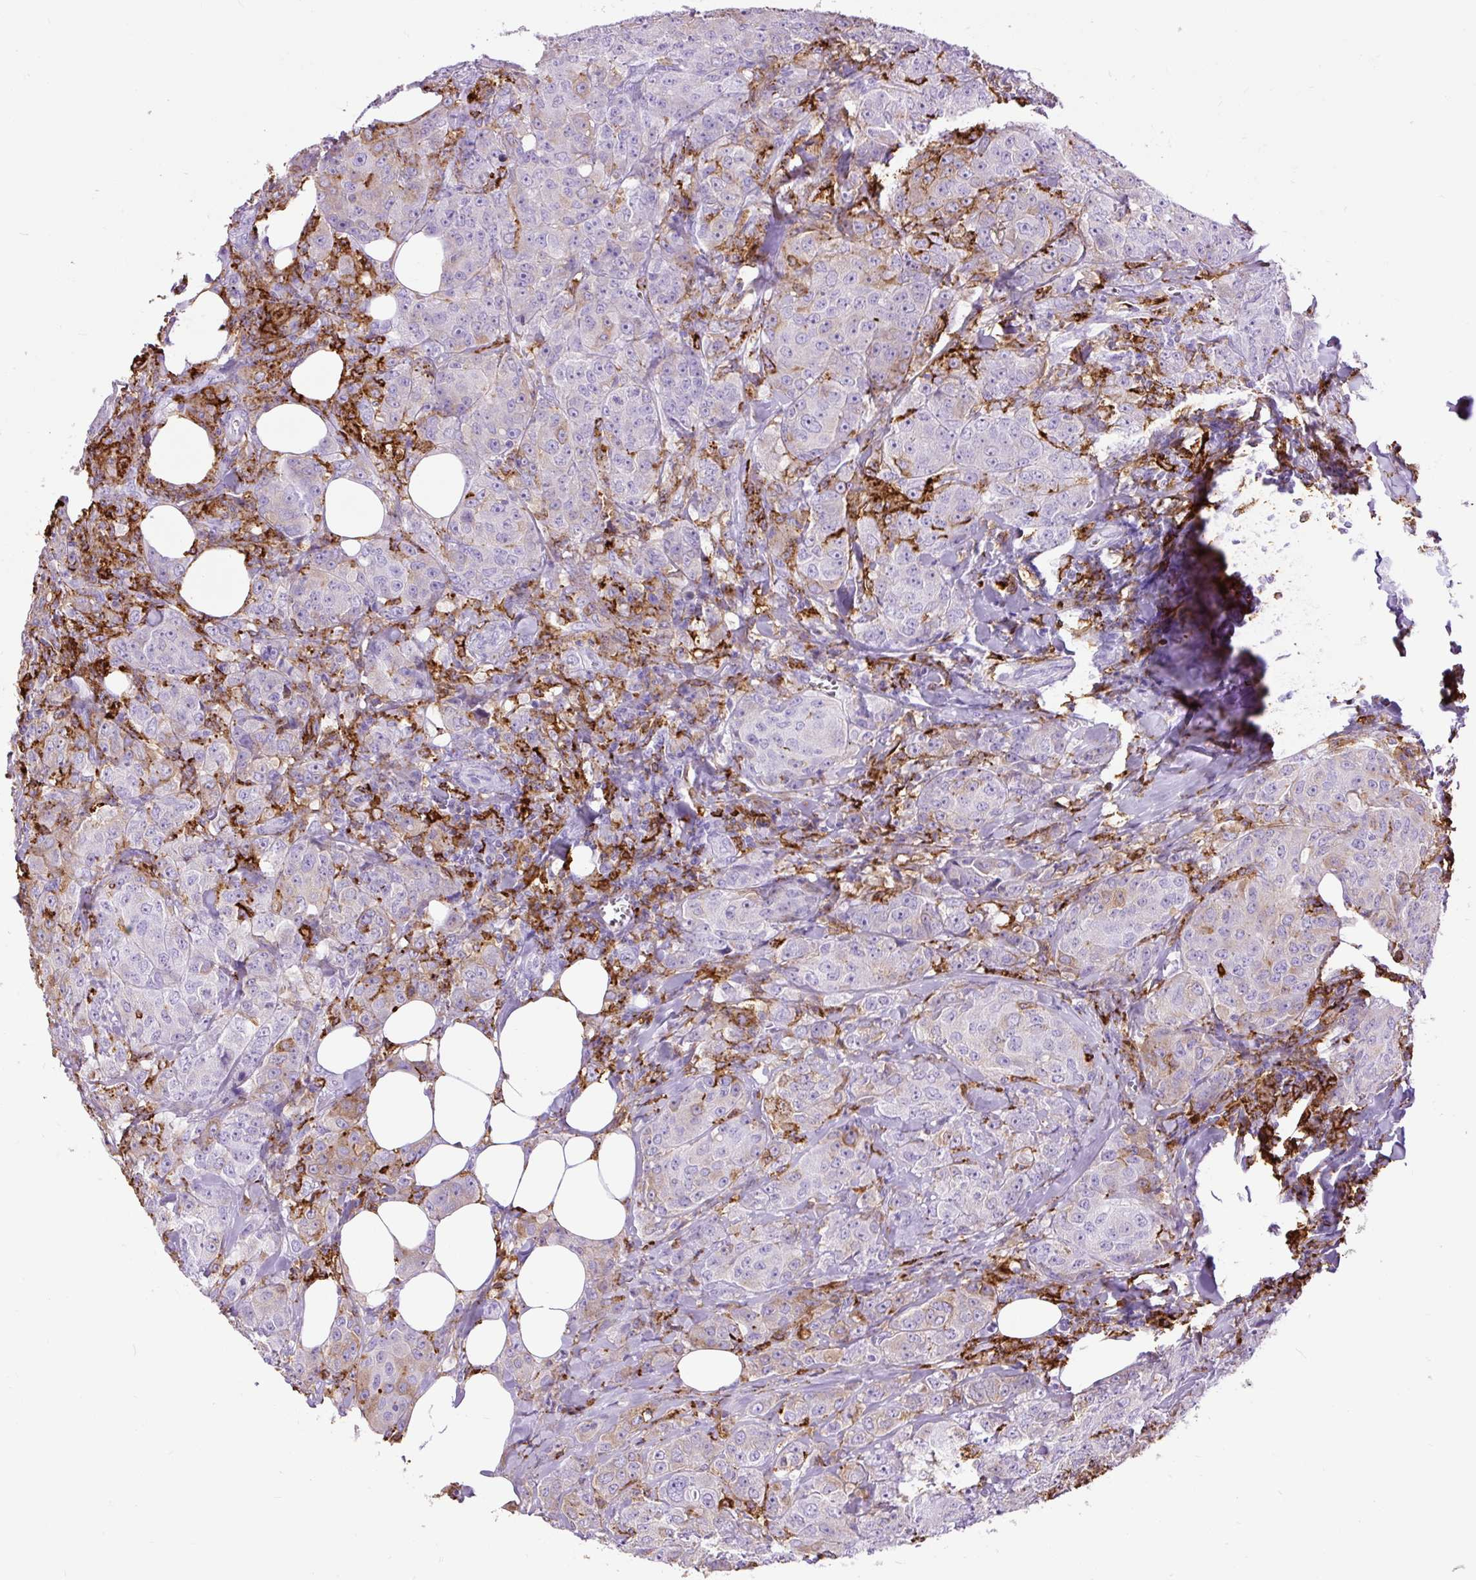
{"staining": {"intensity": "moderate", "quantity": "<25%", "location": "cytoplasmic/membranous"}, "tissue": "breast cancer", "cell_type": "Tumor cells", "image_type": "cancer", "snomed": [{"axis": "morphology", "description": "Duct carcinoma"}, {"axis": "topography", "description": "Breast"}], "caption": "Immunohistochemistry (IHC) of human breast infiltrating ductal carcinoma demonstrates low levels of moderate cytoplasmic/membranous staining in approximately <25% of tumor cells. The protein is stained brown, and the nuclei are stained in blue (DAB IHC with brightfield microscopy, high magnification).", "gene": "HLA-DRA", "patient": {"sex": "female", "age": 43}}